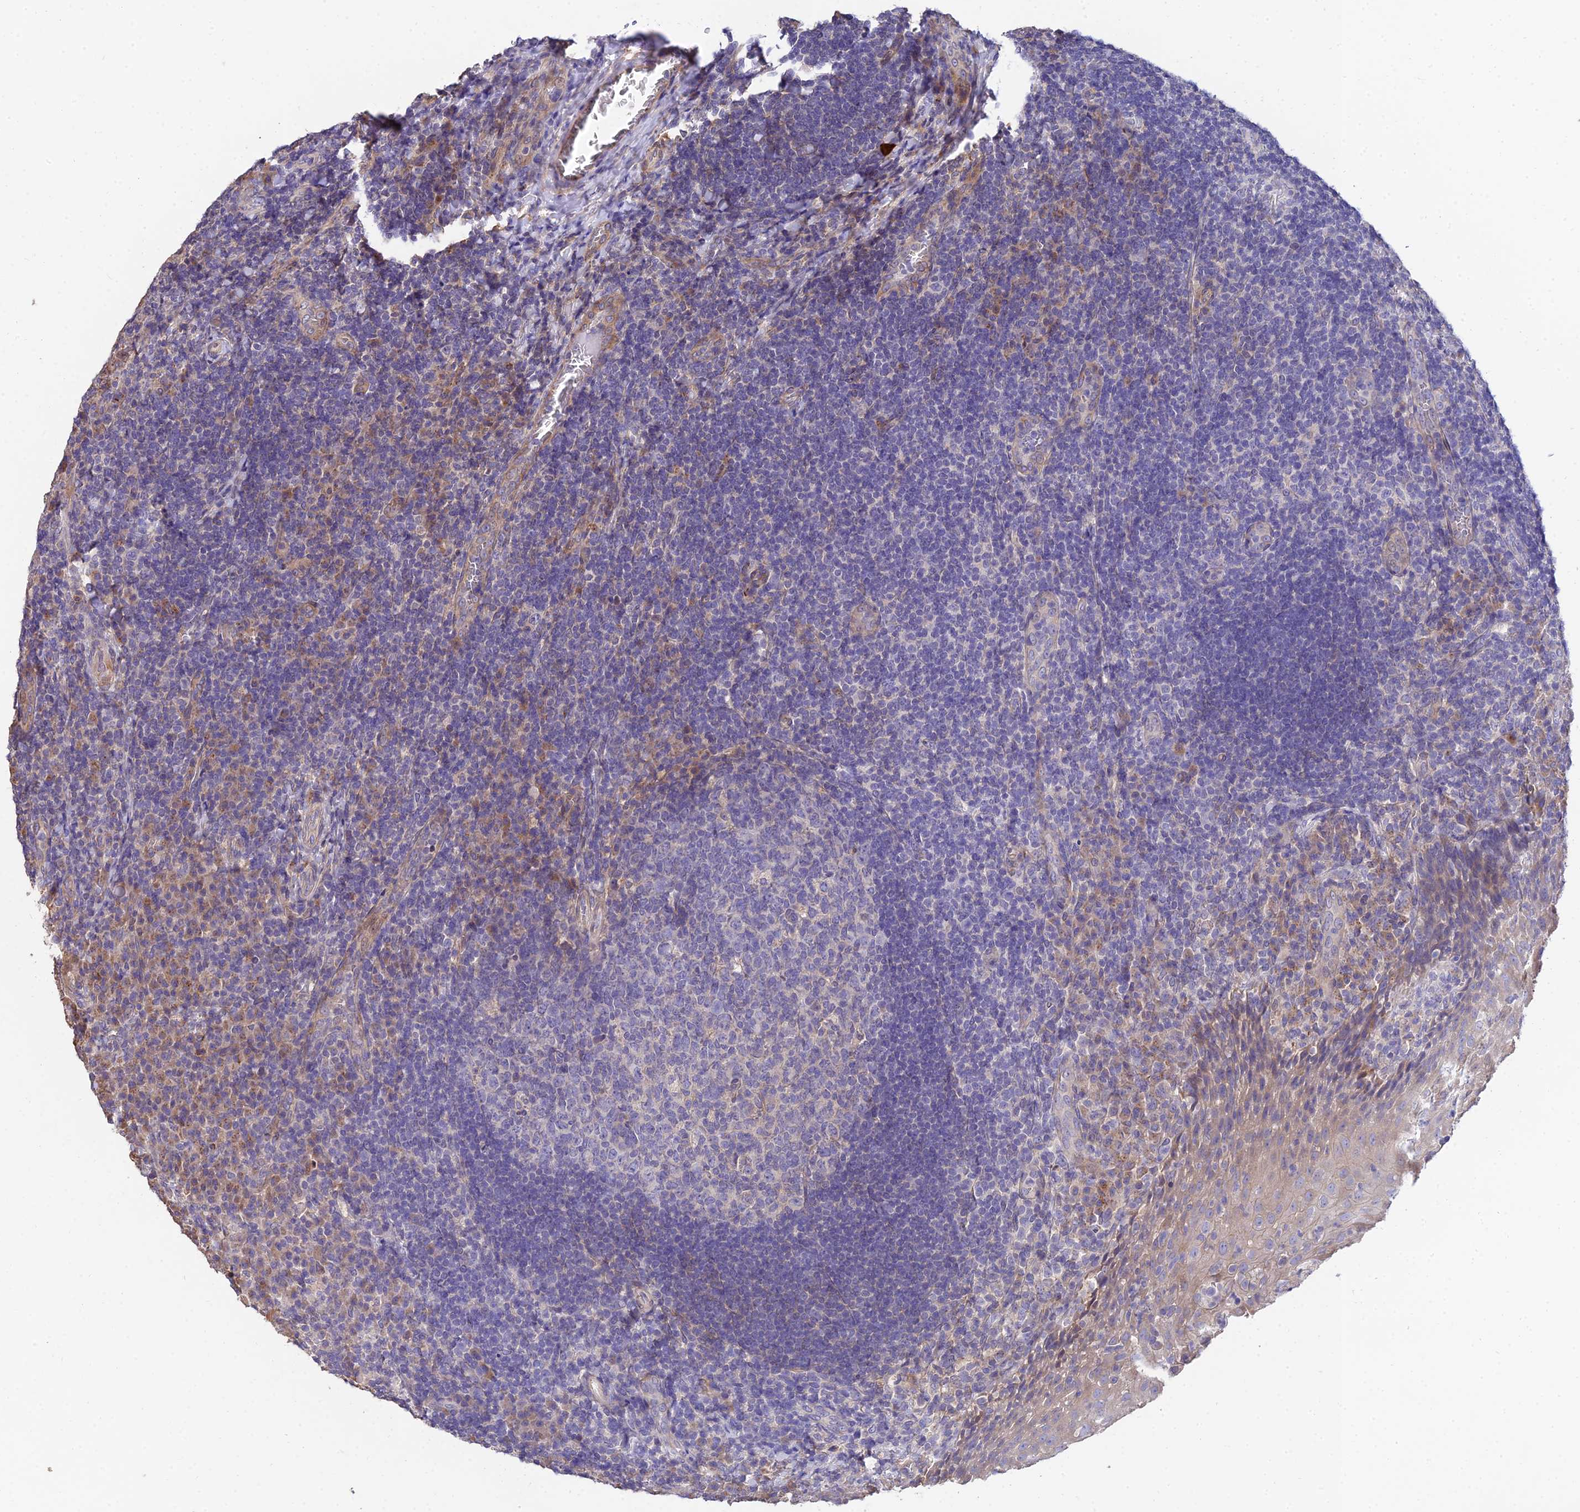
{"staining": {"intensity": "negative", "quantity": "none", "location": "none"}, "tissue": "tonsil", "cell_type": "Germinal center cells", "image_type": "normal", "snomed": [{"axis": "morphology", "description": "Normal tissue, NOS"}, {"axis": "topography", "description": "Tonsil"}], "caption": "This is an IHC photomicrograph of unremarkable human tonsil. There is no staining in germinal center cells.", "gene": "ARL8A", "patient": {"sex": "male", "age": 17}}